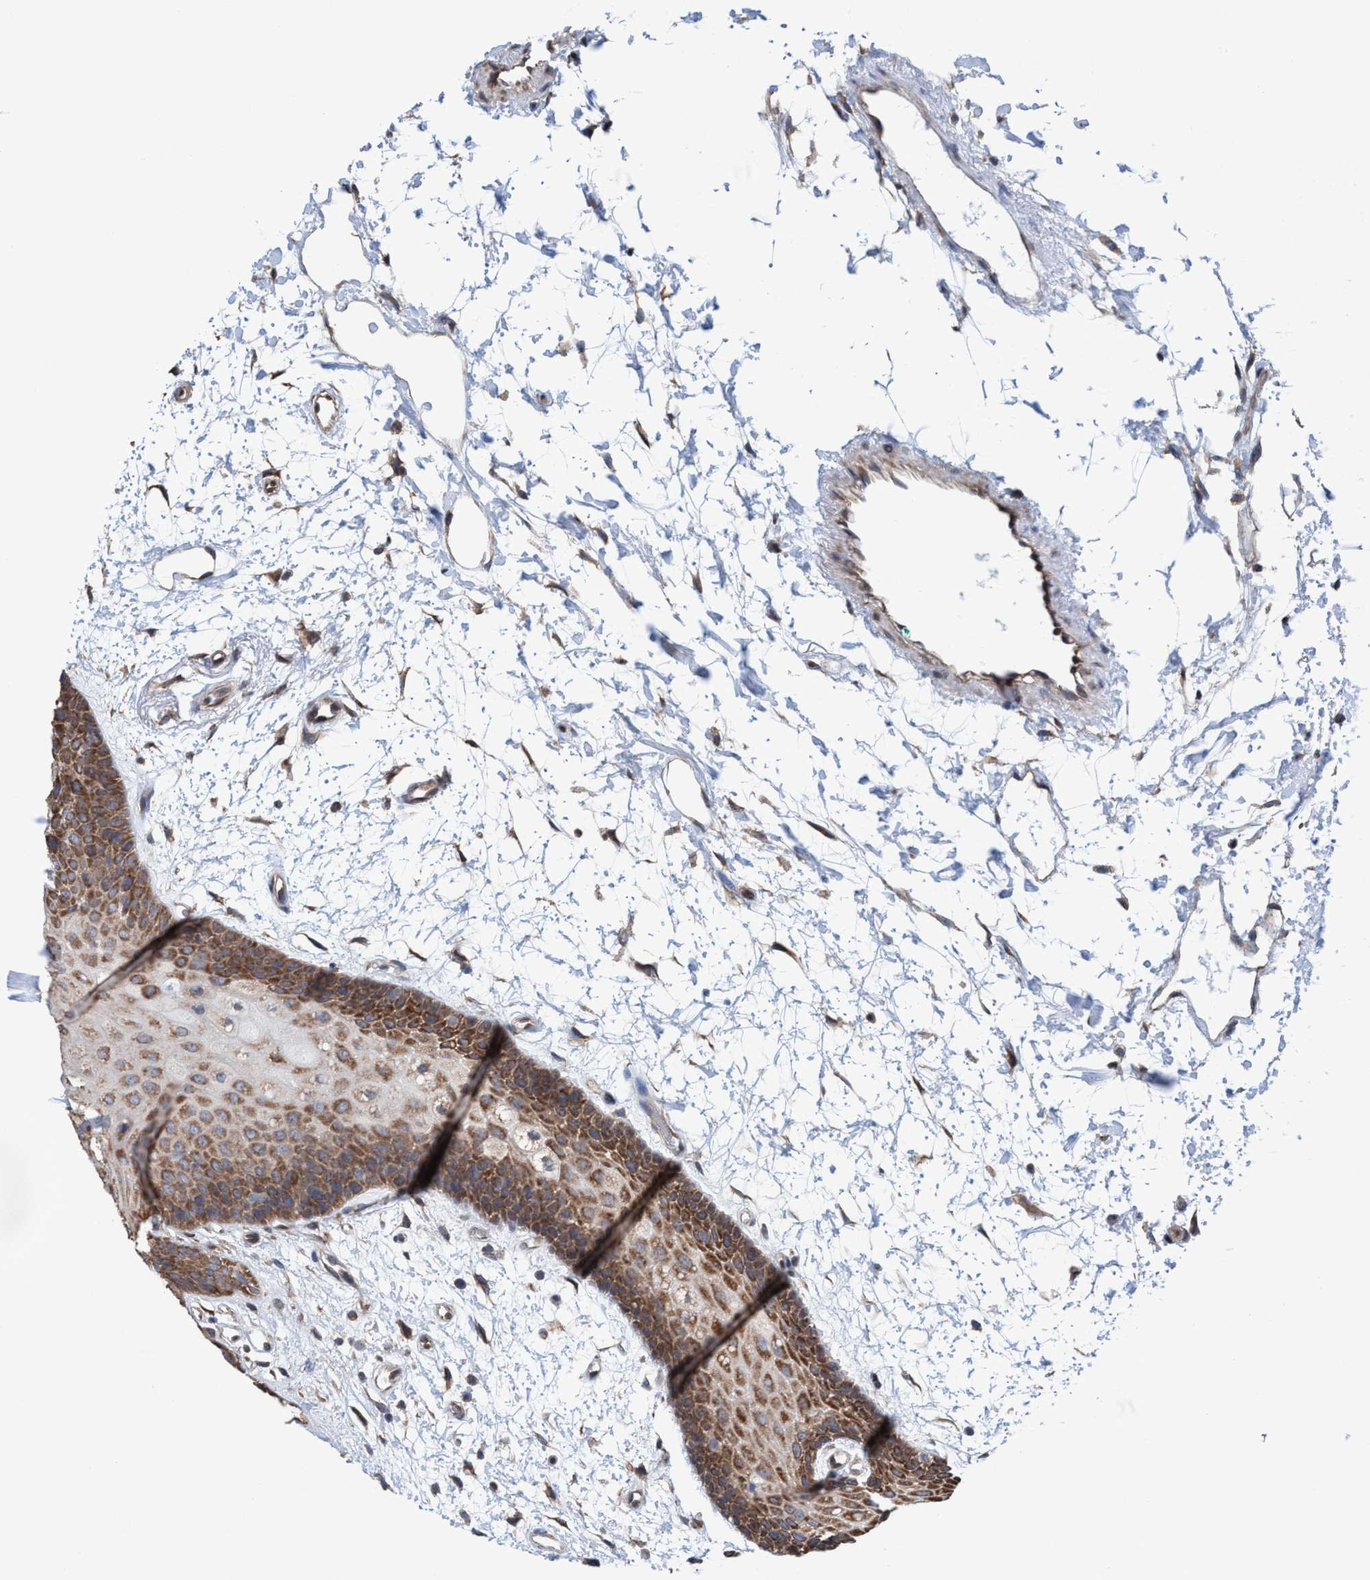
{"staining": {"intensity": "moderate", "quantity": ">75%", "location": "cytoplasmic/membranous"}, "tissue": "oral mucosa", "cell_type": "Squamous epithelial cells", "image_type": "normal", "snomed": [{"axis": "morphology", "description": "Normal tissue, NOS"}, {"axis": "topography", "description": "Skeletal muscle"}, {"axis": "topography", "description": "Oral tissue"}, {"axis": "topography", "description": "Peripheral nerve tissue"}], "caption": "Brown immunohistochemical staining in unremarkable oral mucosa shows moderate cytoplasmic/membranous staining in about >75% of squamous epithelial cells. Nuclei are stained in blue.", "gene": "METAP2", "patient": {"sex": "female", "age": 84}}